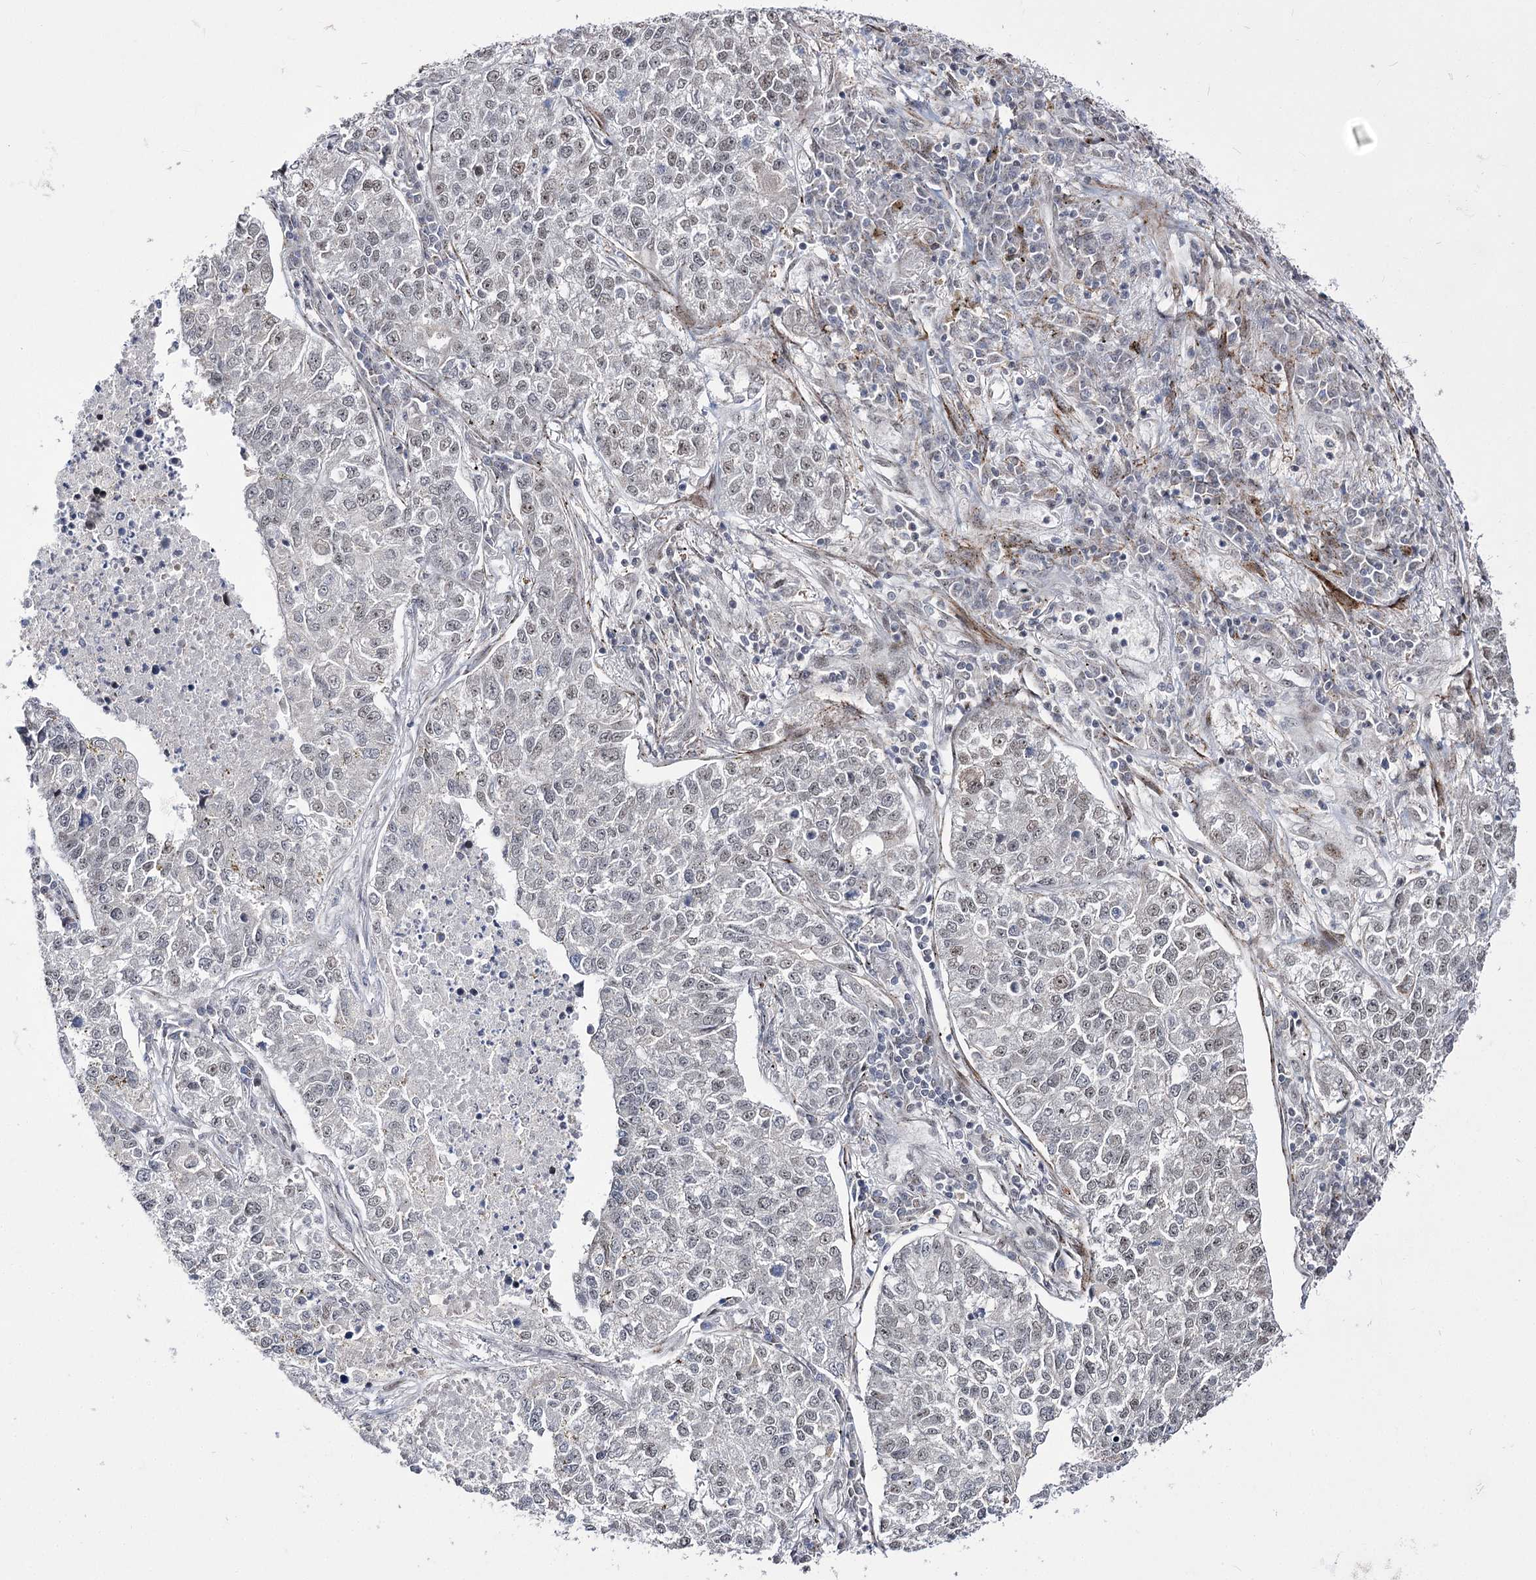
{"staining": {"intensity": "weak", "quantity": "<25%", "location": "nuclear"}, "tissue": "lung cancer", "cell_type": "Tumor cells", "image_type": "cancer", "snomed": [{"axis": "morphology", "description": "Adenocarcinoma, NOS"}, {"axis": "topography", "description": "Lung"}], "caption": "Histopathology image shows no protein staining in tumor cells of lung cancer tissue.", "gene": "STOX1", "patient": {"sex": "male", "age": 49}}